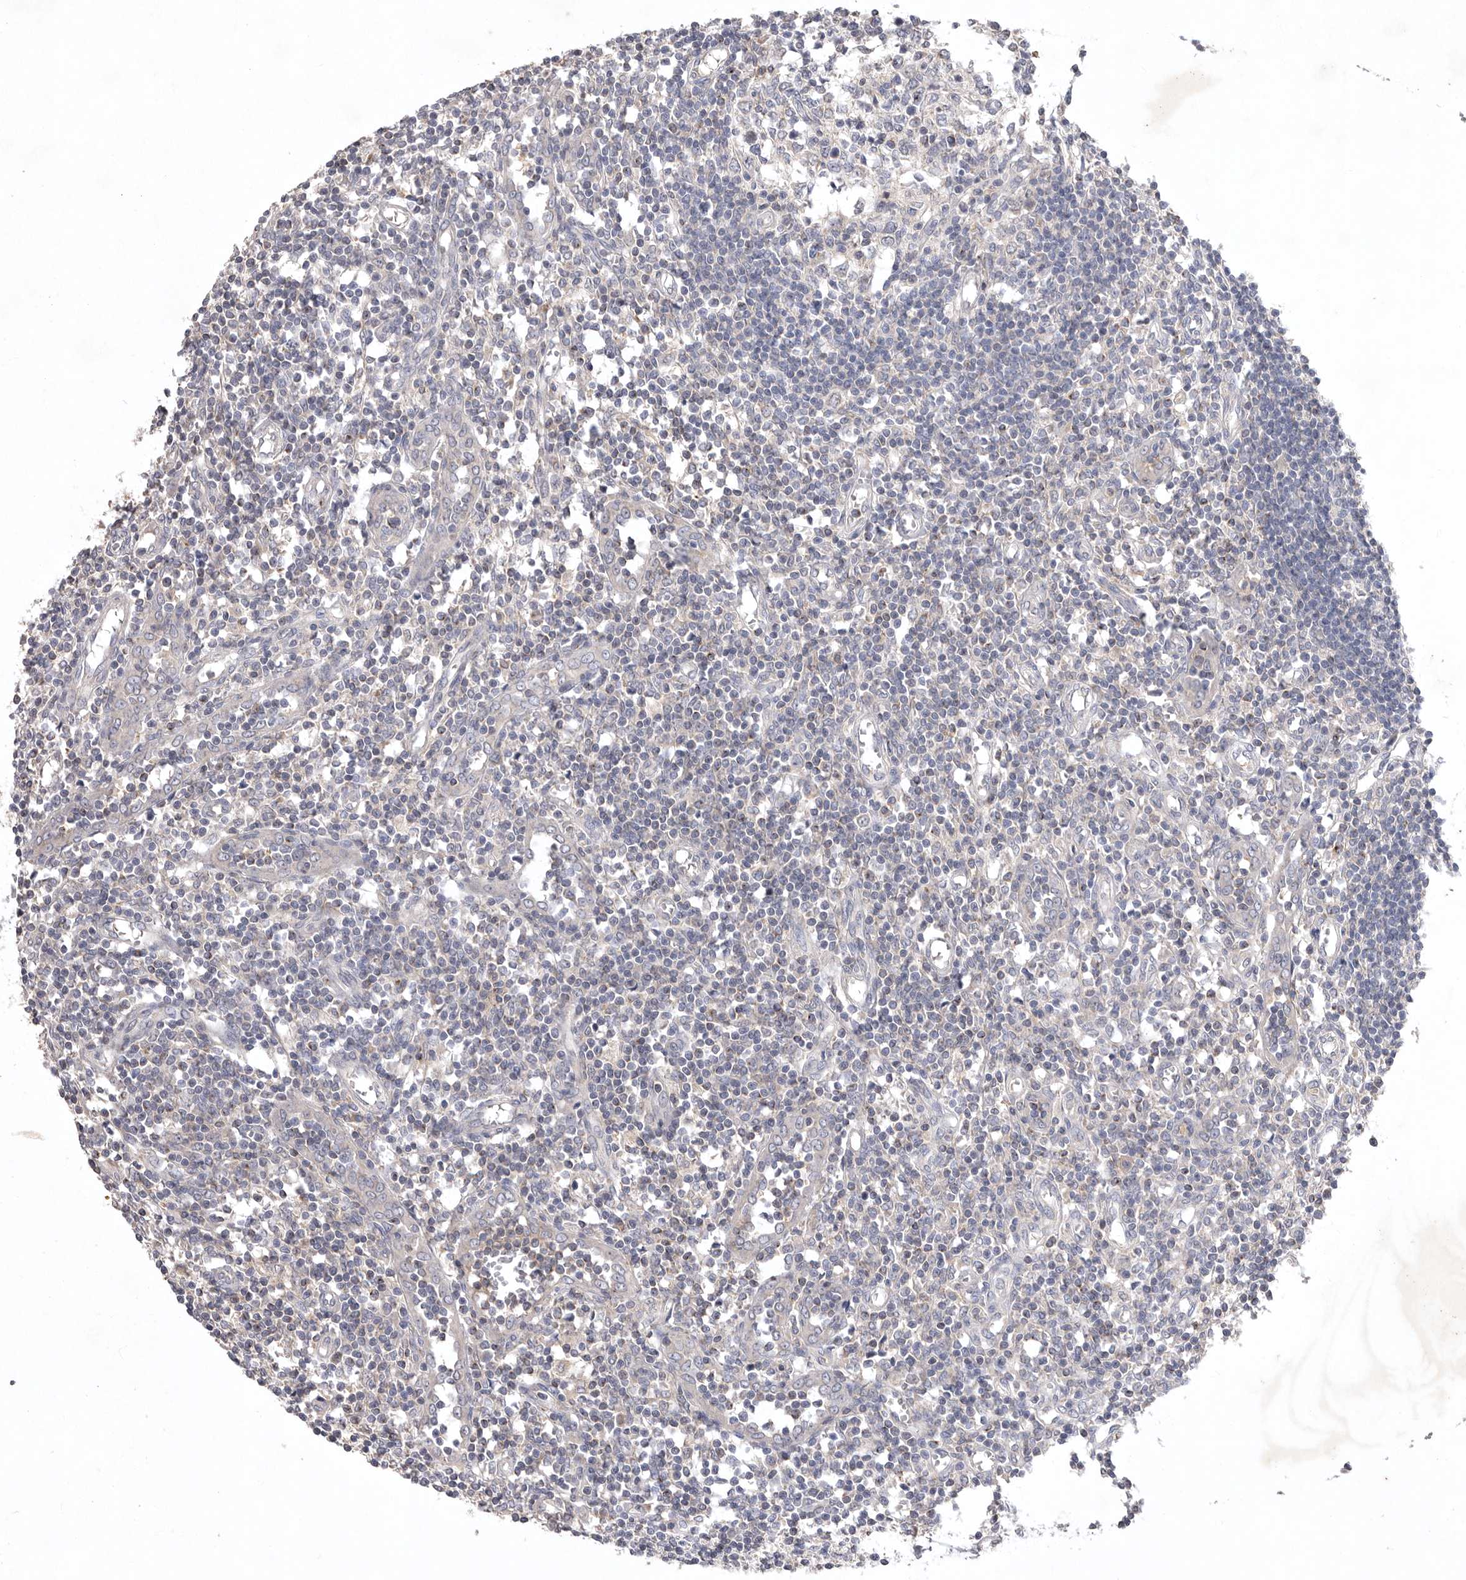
{"staining": {"intensity": "negative", "quantity": "none", "location": "none"}, "tissue": "lymph node", "cell_type": "Germinal center cells", "image_type": "normal", "snomed": [{"axis": "morphology", "description": "Normal tissue, NOS"}, {"axis": "morphology", "description": "Malignant melanoma, Metastatic site"}, {"axis": "topography", "description": "Lymph node"}], "caption": "Immunohistochemical staining of unremarkable lymph node reveals no significant positivity in germinal center cells. (DAB immunohistochemistry with hematoxylin counter stain).", "gene": "TNFSF14", "patient": {"sex": "male", "age": 41}}